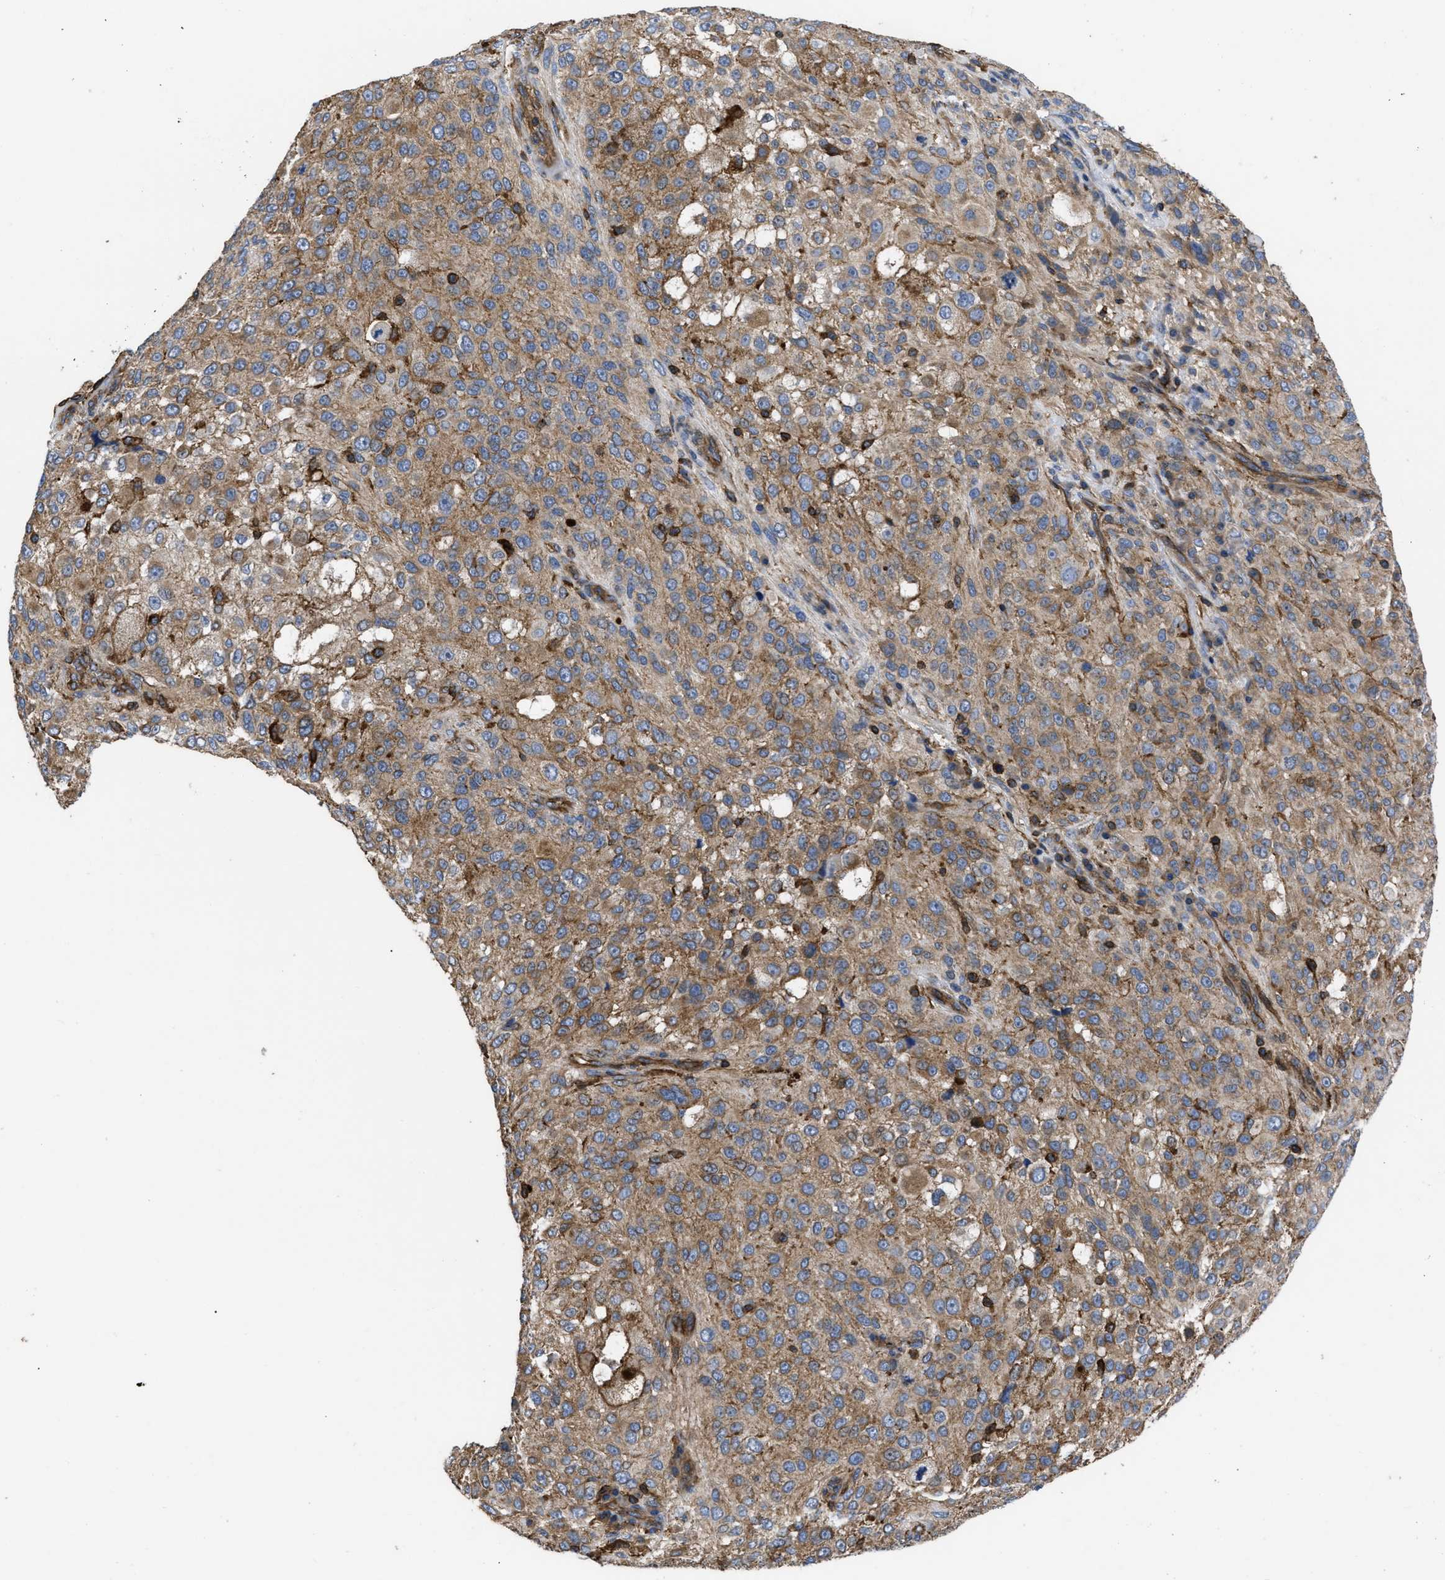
{"staining": {"intensity": "moderate", "quantity": ">75%", "location": "cytoplasmic/membranous"}, "tissue": "melanoma", "cell_type": "Tumor cells", "image_type": "cancer", "snomed": [{"axis": "morphology", "description": "Necrosis, NOS"}, {"axis": "morphology", "description": "Malignant melanoma, NOS"}, {"axis": "topography", "description": "Skin"}], "caption": "Protein expression analysis of melanoma shows moderate cytoplasmic/membranous expression in about >75% of tumor cells. Using DAB (3,3'-diaminobenzidine) (brown) and hematoxylin (blue) stains, captured at high magnification using brightfield microscopy.", "gene": "SCUBE2", "patient": {"sex": "female", "age": 87}}